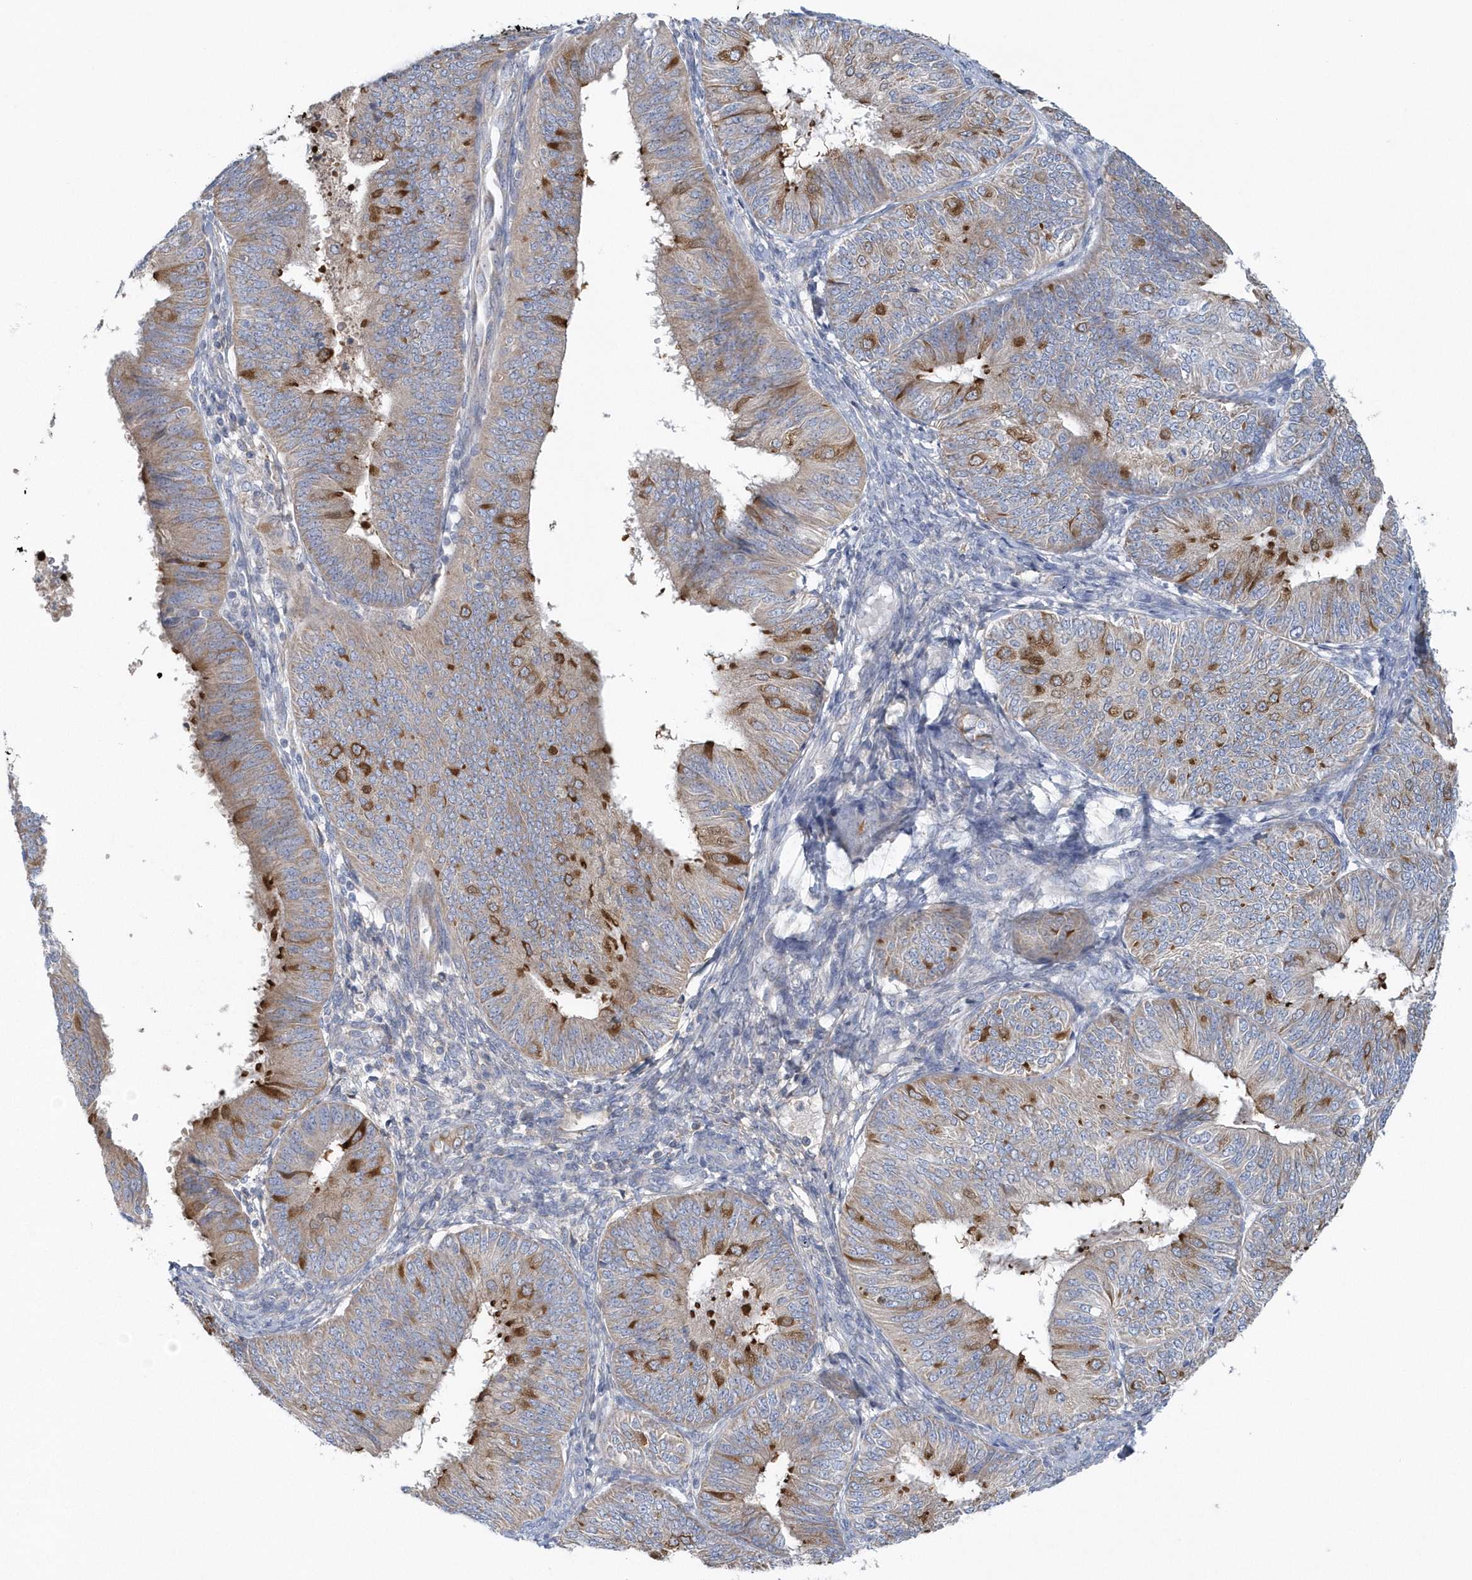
{"staining": {"intensity": "strong", "quantity": "<25%", "location": "cytoplasmic/membranous"}, "tissue": "endometrial cancer", "cell_type": "Tumor cells", "image_type": "cancer", "snomed": [{"axis": "morphology", "description": "Adenocarcinoma, NOS"}, {"axis": "topography", "description": "Endometrium"}], "caption": "Immunohistochemical staining of adenocarcinoma (endometrial) displays medium levels of strong cytoplasmic/membranous protein positivity in about <25% of tumor cells. (IHC, brightfield microscopy, high magnification).", "gene": "SPATA18", "patient": {"sex": "female", "age": 58}}